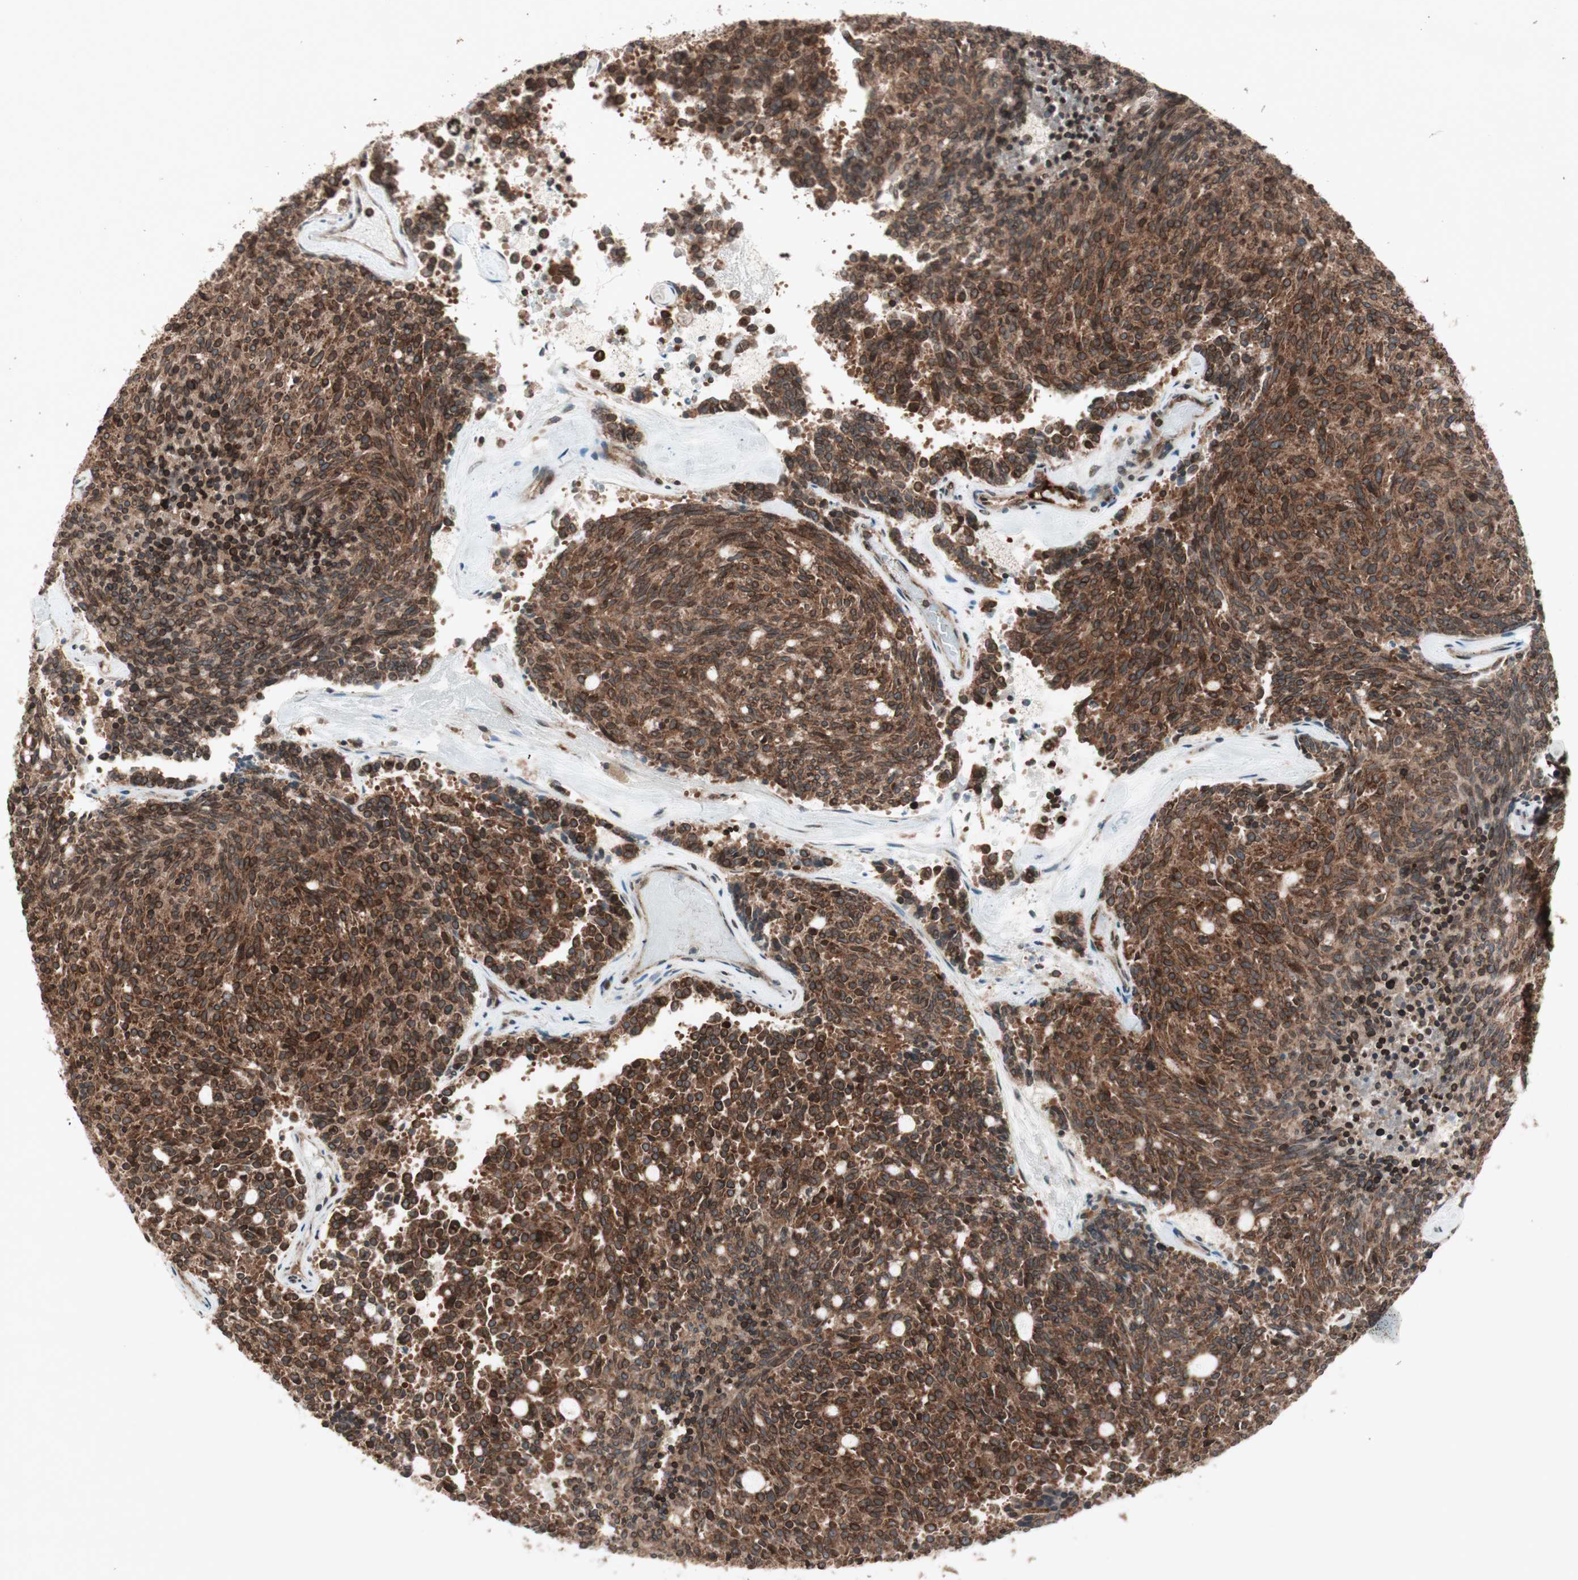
{"staining": {"intensity": "strong", "quantity": ">75%", "location": "cytoplasmic/membranous,nuclear"}, "tissue": "carcinoid", "cell_type": "Tumor cells", "image_type": "cancer", "snomed": [{"axis": "morphology", "description": "Carcinoid, malignant, NOS"}, {"axis": "topography", "description": "Pancreas"}], "caption": "There is high levels of strong cytoplasmic/membranous and nuclear staining in tumor cells of carcinoid, as demonstrated by immunohistochemical staining (brown color).", "gene": "NUP62", "patient": {"sex": "female", "age": 54}}